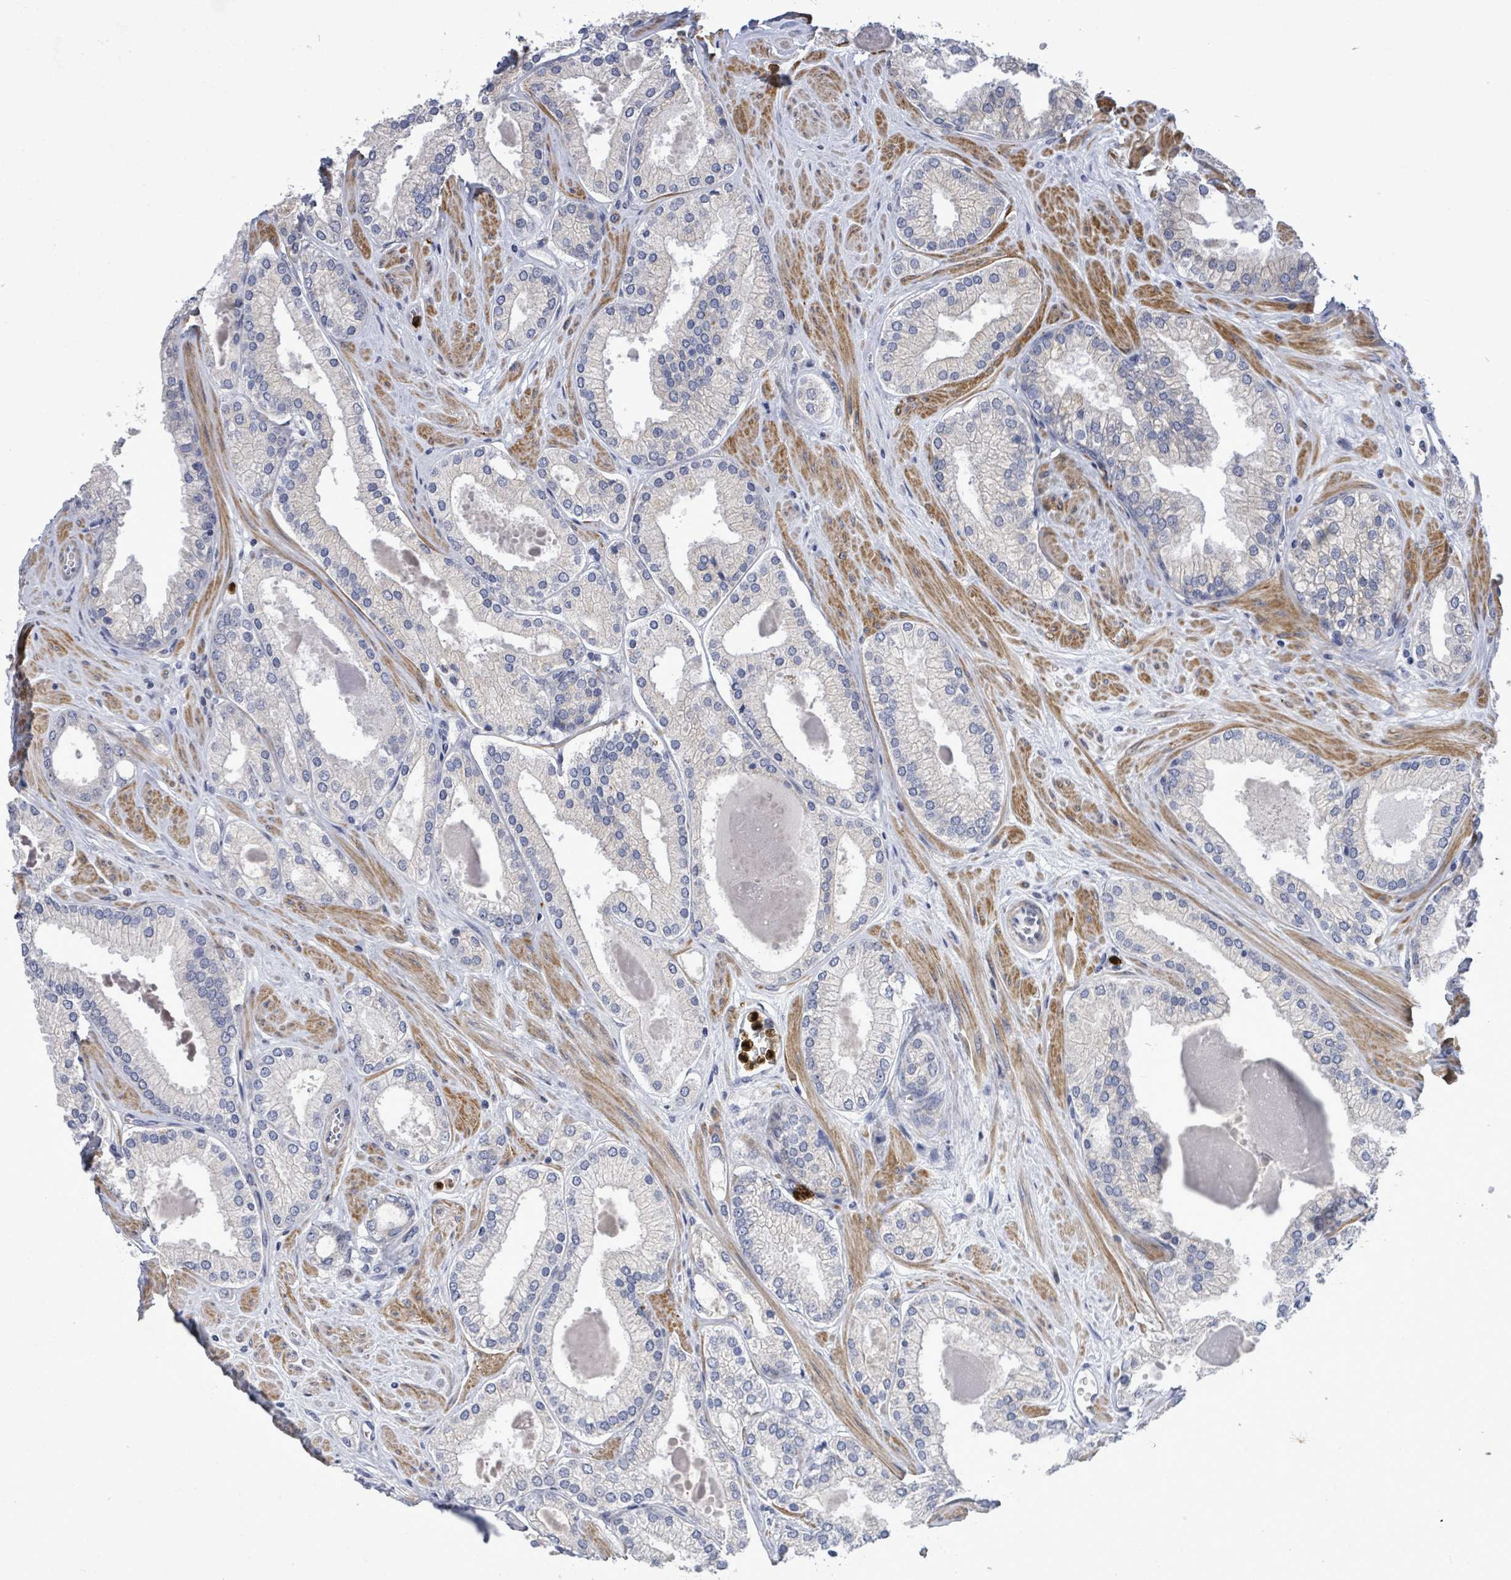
{"staining": {"intensity": "negative", "quantity": "none", "location": "none"}, "tissue": "prostate cancer", "cell_type": "Tumor cells", "image_type": "cancer", "snomed": [{"axis": "morphology", "description": "Adenocarcinoma, Low grade"}, {"axis": "topography", "description": "Prostate"}], "caption": "This is a micrograph of immunohistochemistry (IHC) staining of prostate cancer, which shows no expression in tumor cells.", "gene": "SAR1A", "patient": {"sex": "male", "age": 42}}